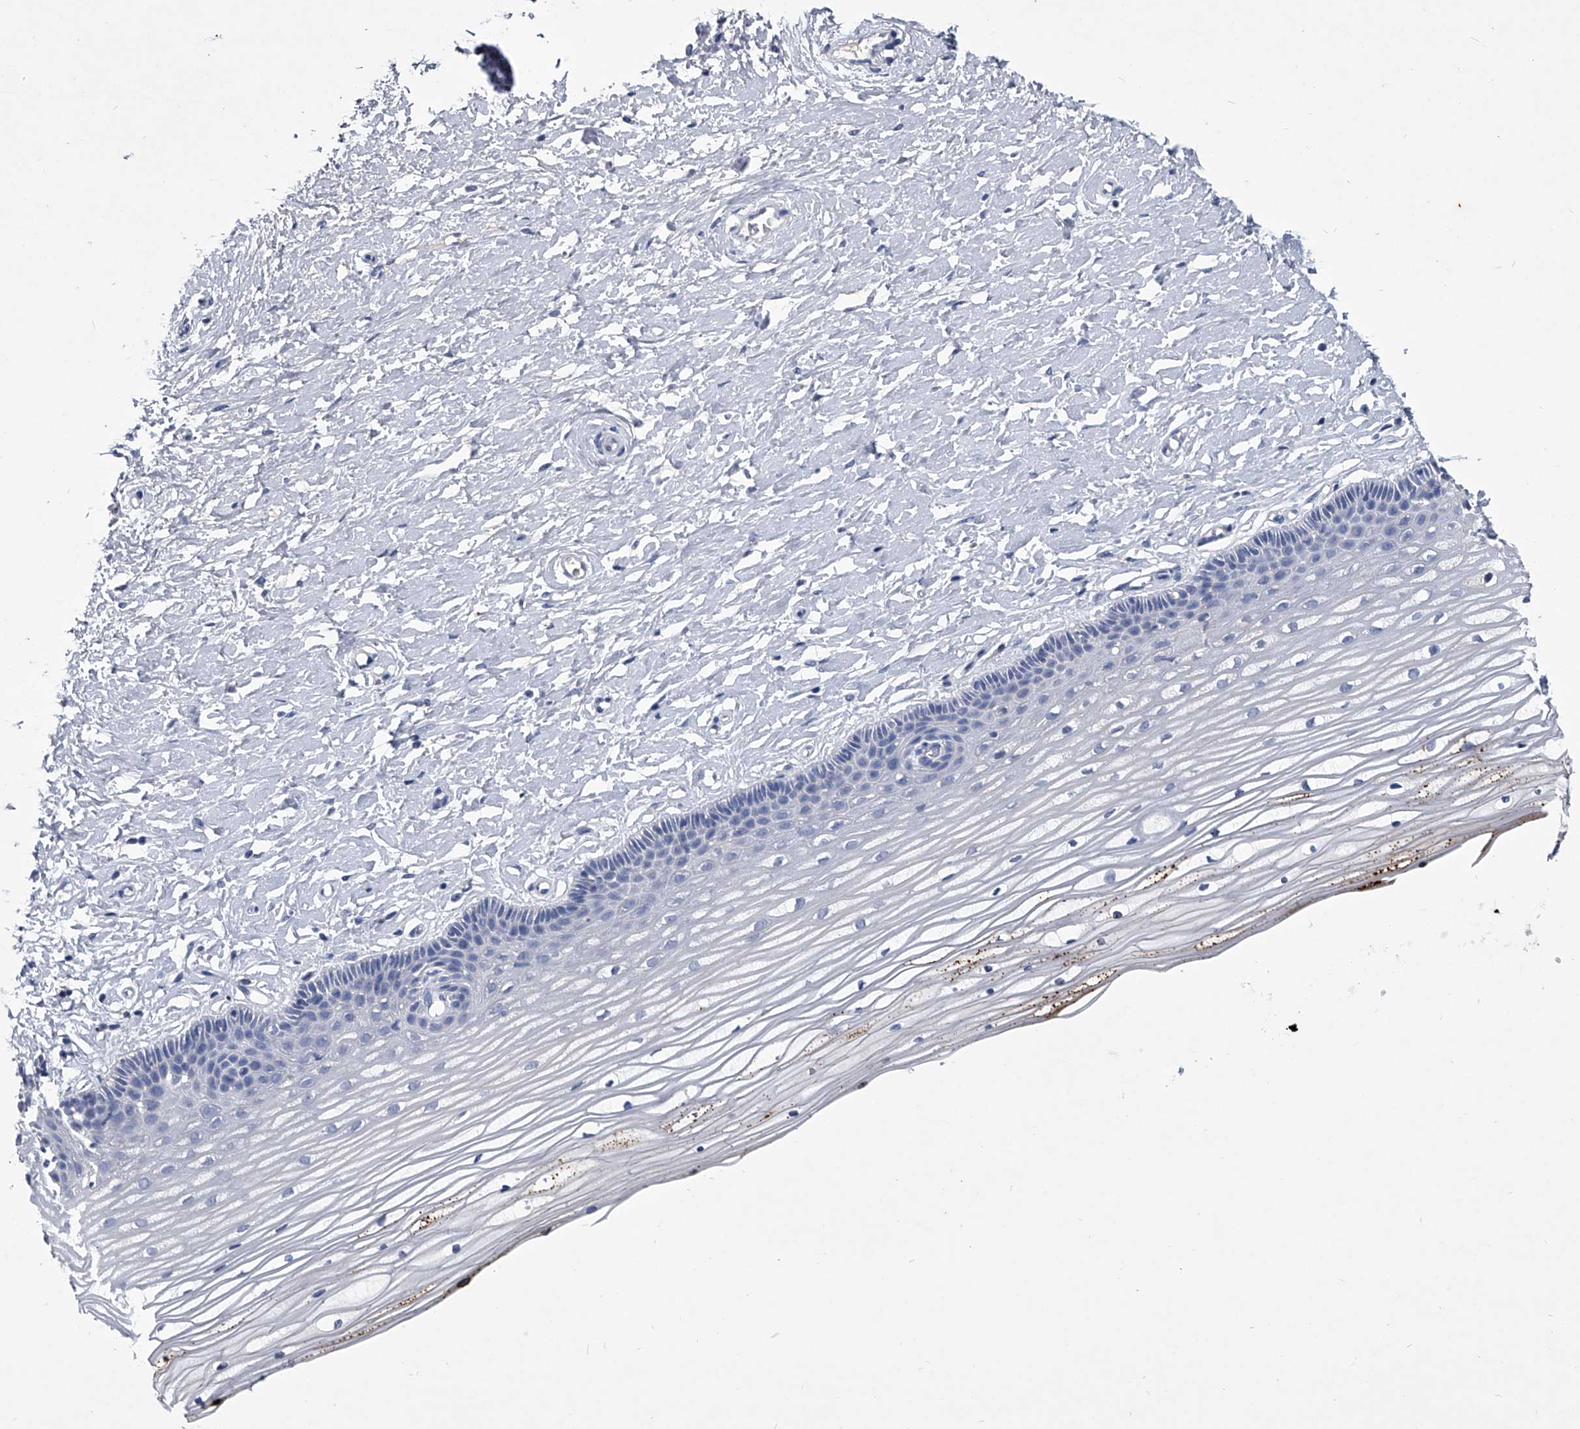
{"staining": {"intensity": "negative", "quantity": "none", "location": "none"}, "tissue": "vagina", "cell_type": "Squamous epithelial cells", "image_type": "normal", "snomed": [{"axis": "morphology", "description": "Normal tissue, NOS"}, {"axis": "topography", "description": "Vagina"}, {"axis": "topography", "description": "Cervix"}], "caption": "Human vagina stained for a protein using IHC shows no positivity in squamous epithelial cells.", "gene": "BCAS1", "patient": {"sex": "female", "age": 40}}